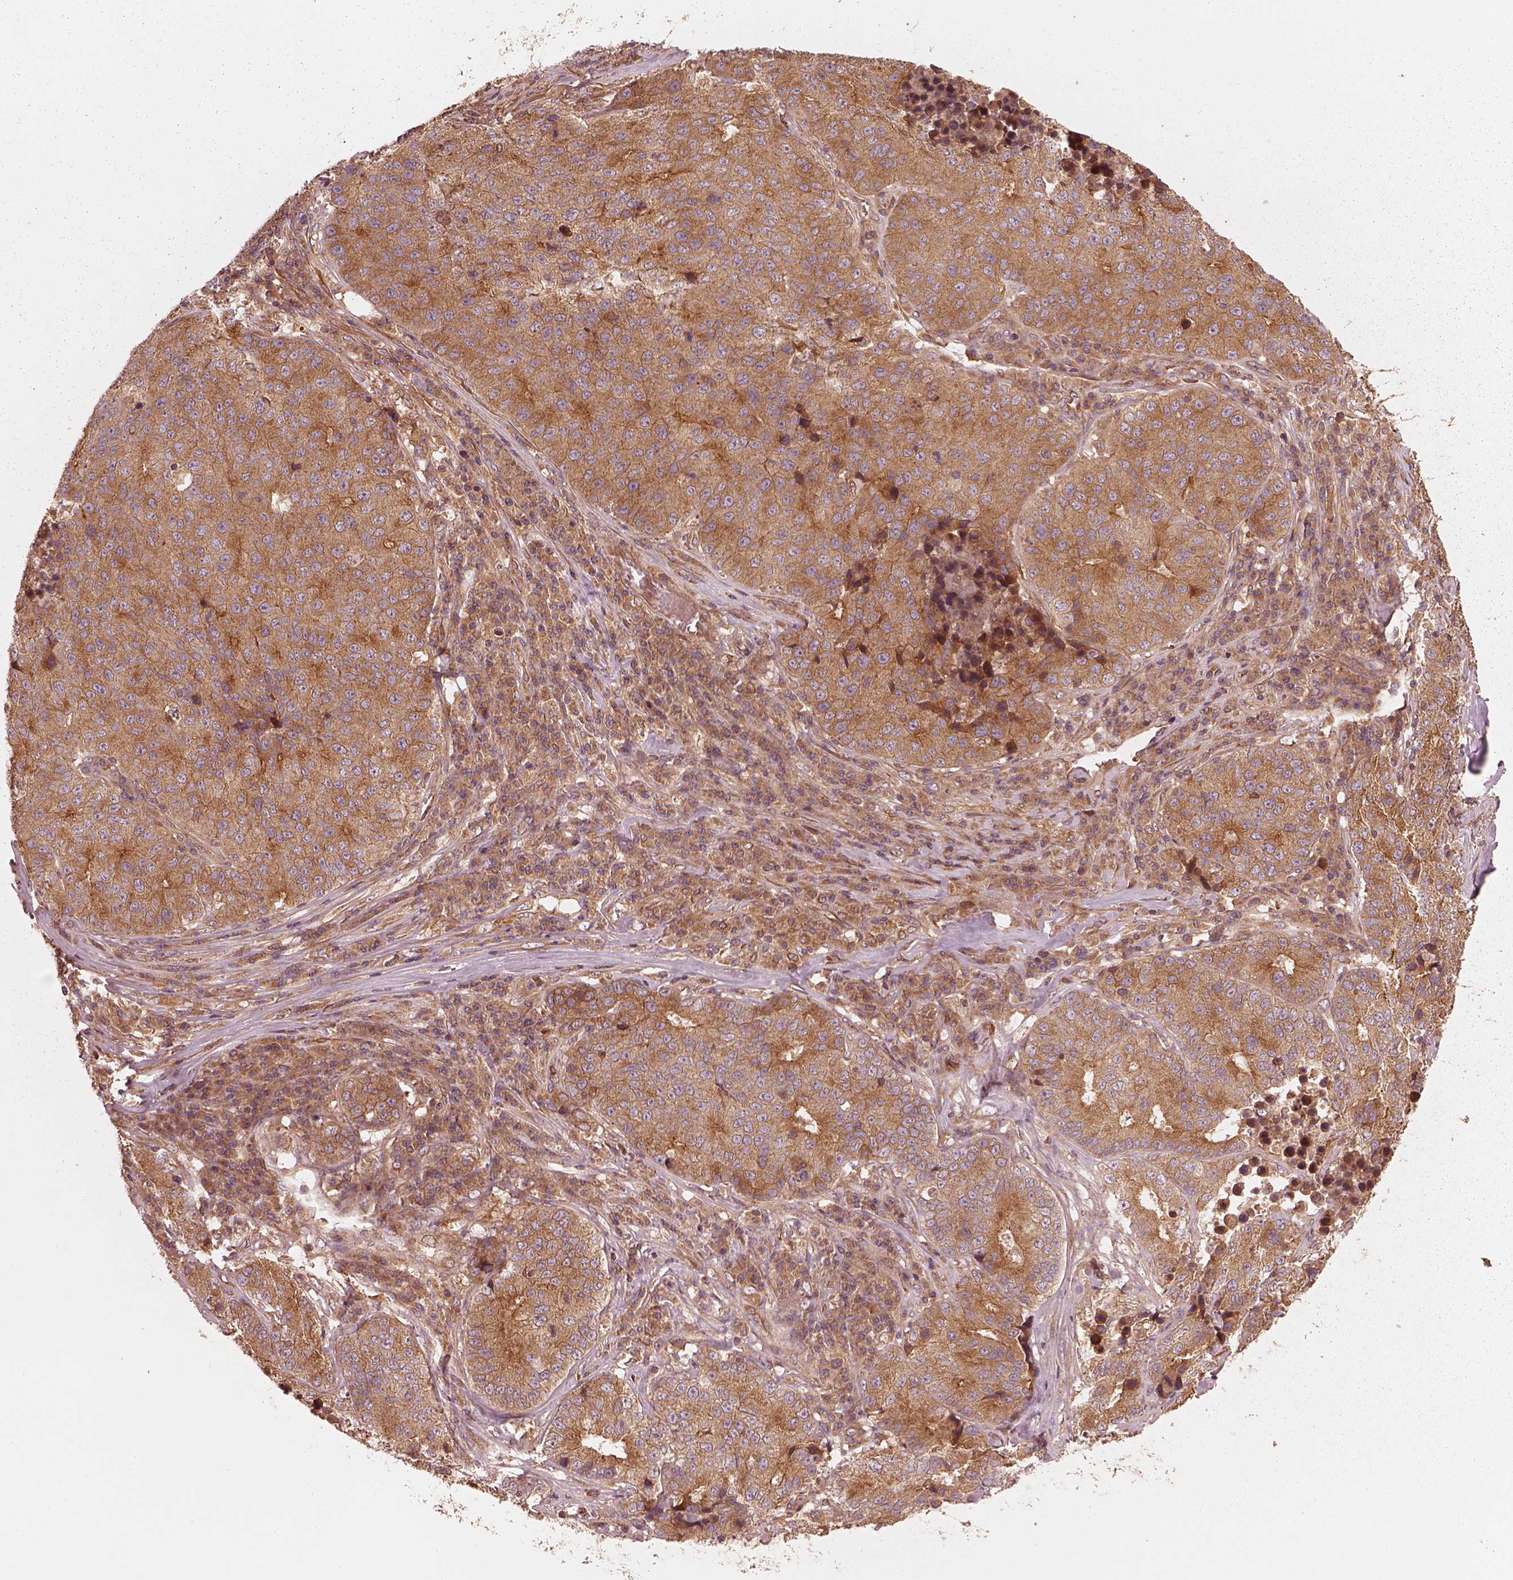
{"staining": {"intensity": "moderate", "quantity": ">75%", "location": "cytoplasmic/membranous"}, "tissue": "stomach cancer", "cell_type": "Tumor cells", "image_type": "cancer", "snomed": [{"axis": "morphology", "description": "Adenocarcinoma, NOS"}, {"axis": "topography", "description": "Stomach"}], "caption": "This photomicrograph exhibits immunohistochemistry (IHC) staining of human adenocarcinoma (stomach), with medium moderate cytoplasmic/membranous positivity in approximately >75% of tumor cells.", "gene": "PIK3R2", "patient": {"sex": "male", "age": 71}}